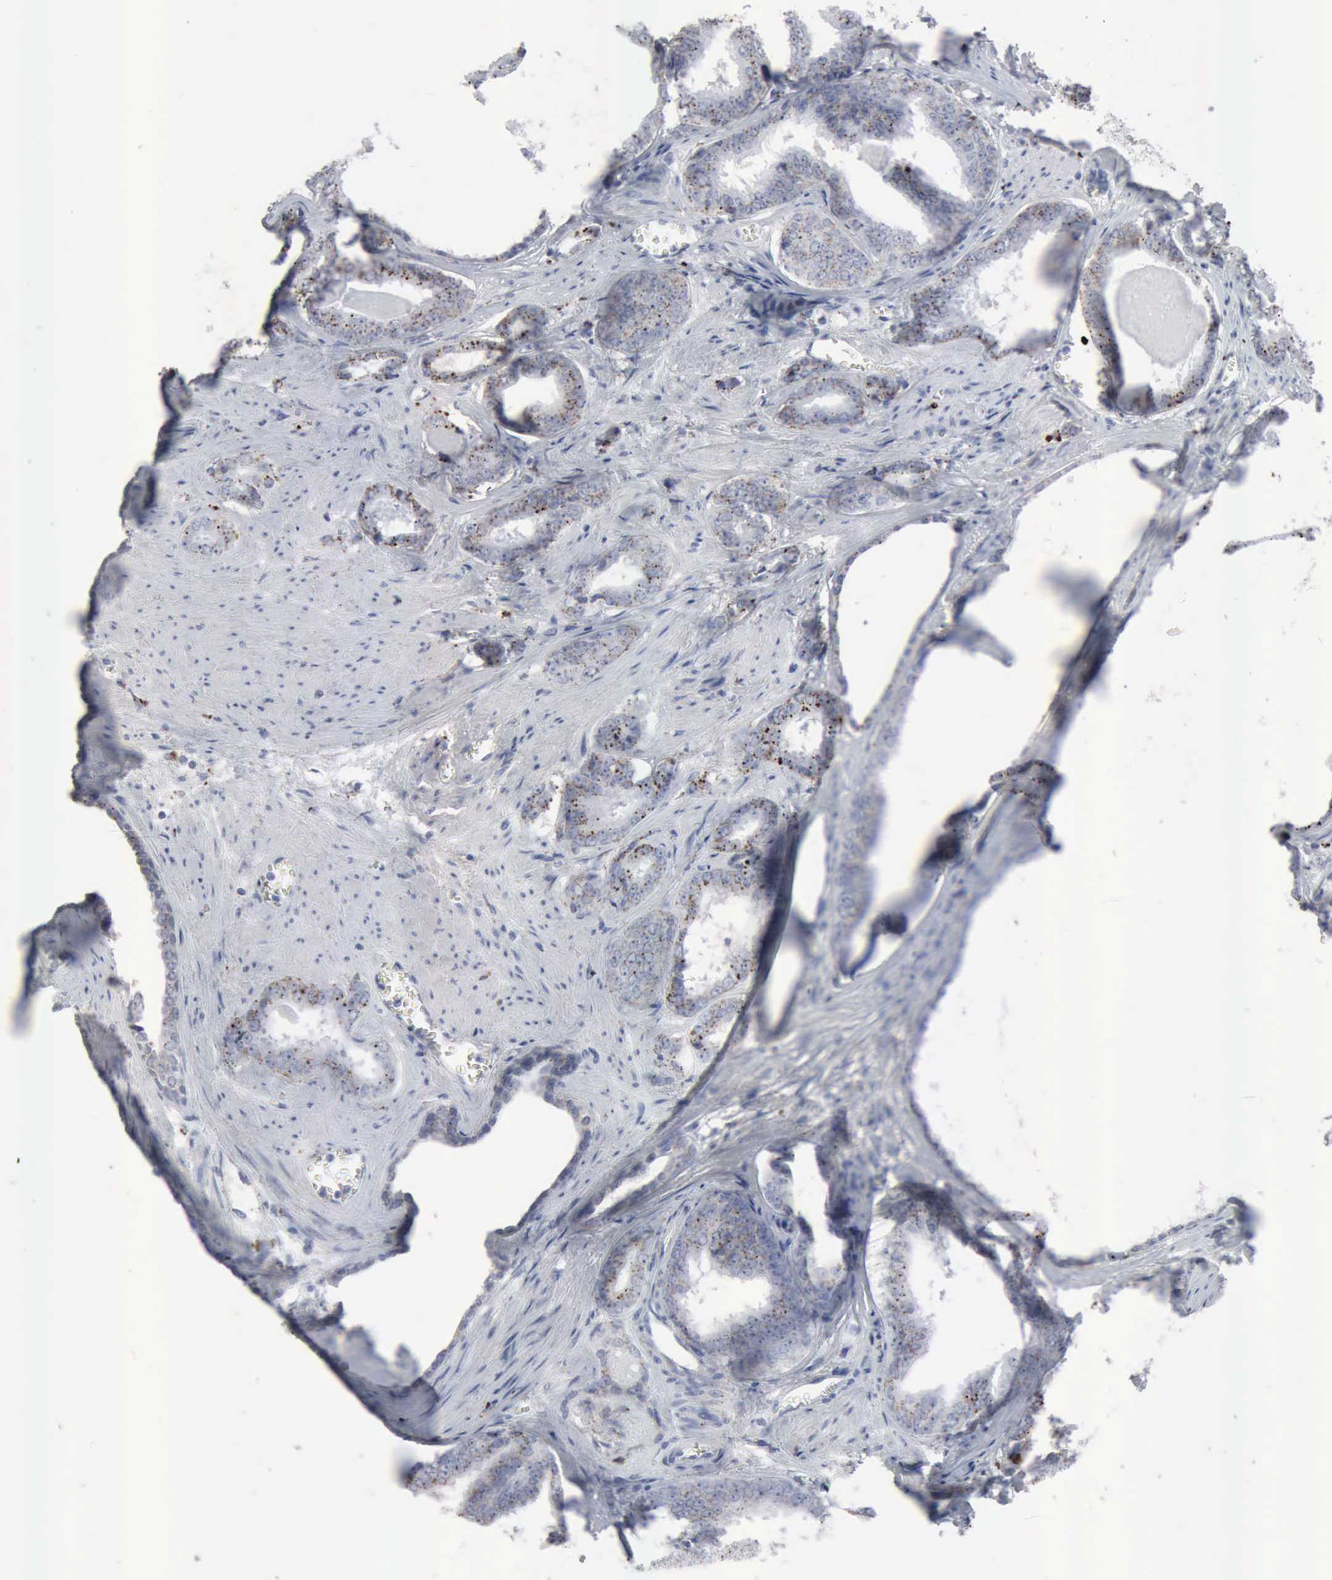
{"staining": {"intensity": "weak", "quantity": "25%-75%", "location": "cytoplasmic/membranous"}, "tissue": "prostate cancer", "cell_type": "Tumor cells", "image_type": "cancer", "snomed": [{"axis": "morphology", "description": "Adenocarcinoma, Medium grade"}, {"axis": "topography", "description": "Prostate"}], "caption": "Prostate cancer stained for a protein shows weak cytoplasmic/membranous positivity in tumor cells. The protein of interest is shown in brown color, while the nuclei are stained blue.", "gene": "GLA", "patient": {"sex": "male", "age": 79}}